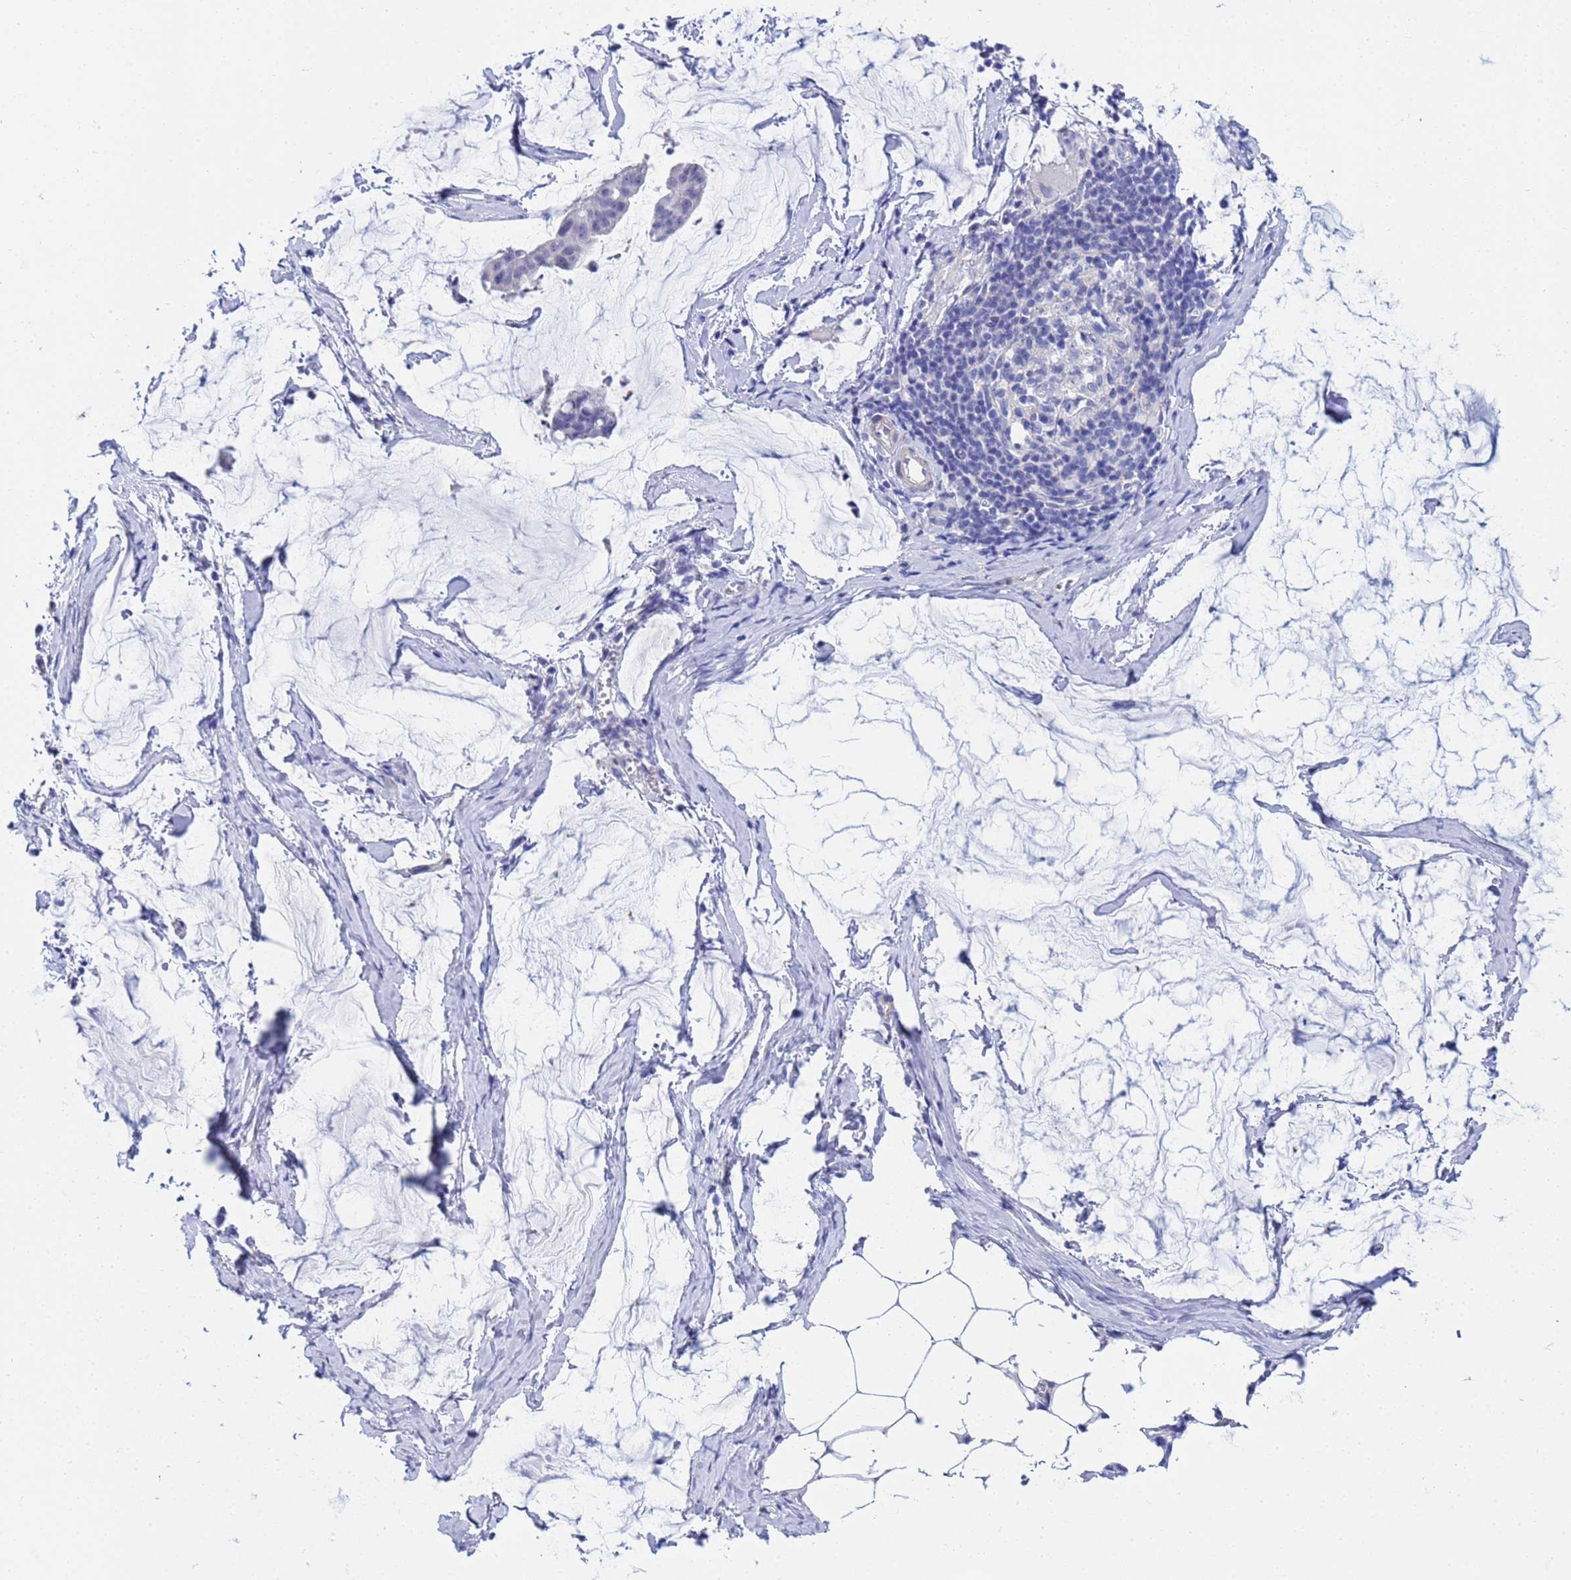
{"staining": {"intensity": "negative", "quantity": "none", "location": "none"}, "tissue": "ovarian cancer", "cell_type": "Tumor cells", "image_type": "cancer", "snomed": [{"axis": "morphology", "description": "Cystadenocarcinoma, mucinous, NOS"}, {"axis": "topography", "description": "Ovary"}], "caption": "The image reveals no significant positivity in tumor cells of mucinous cystadenocarcinoma (ovarian).", "gene": "ZNF26", "patient": {"sex": "female", "age": 73}}